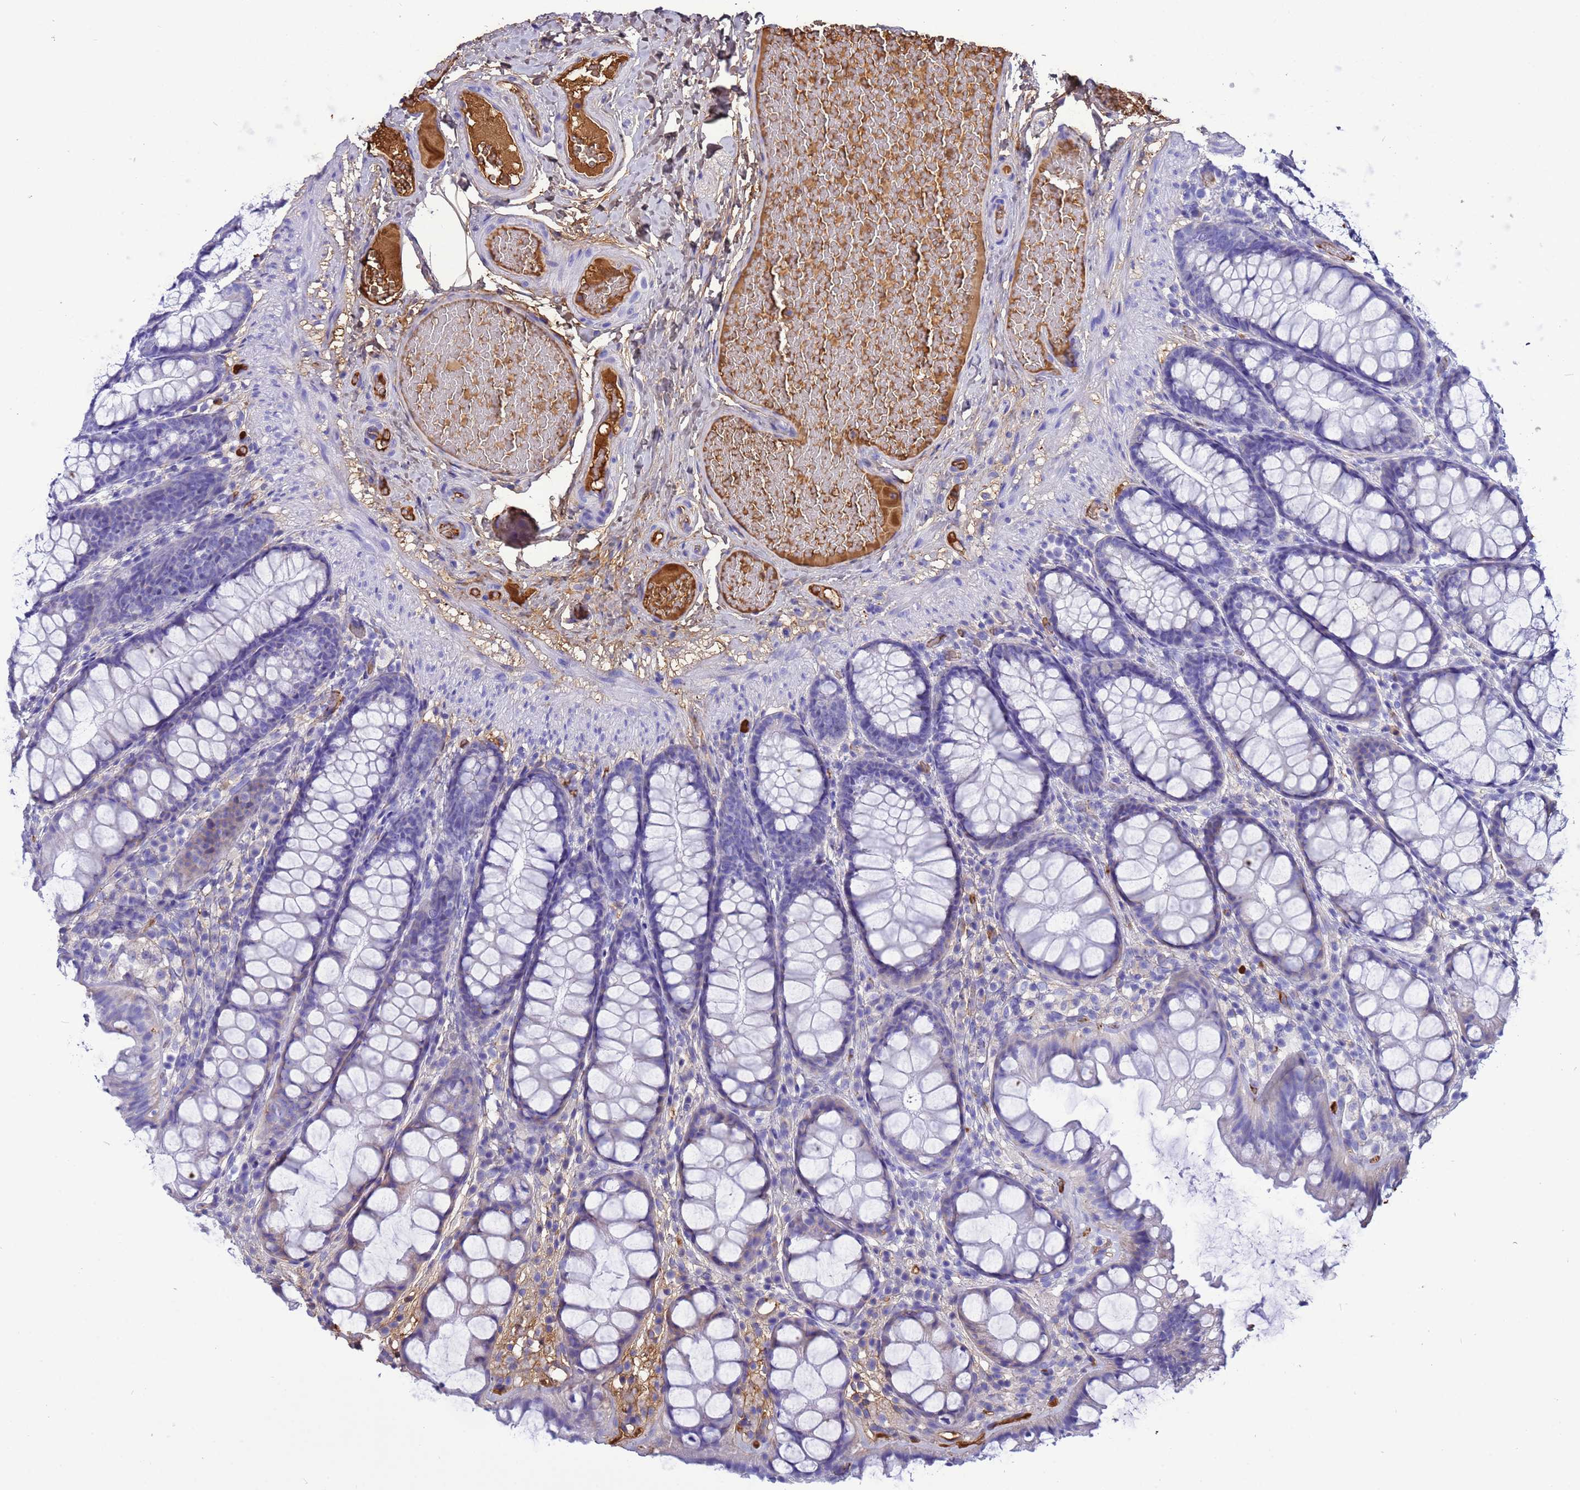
{"staining": {"intensity": "moderate", "quantity": ">75%", "location": "cytoplasmic/membranous"}, "tissue": "colon", "cell_type": "Endothelial cells", "image_type": "normal", "snomed": [{"axis": "morphology", "description": "Normal tissue, NOS"}, {"axis": "topography", "description": "Colon"}], "caption": "Brown immunohistochemical staining in unremarkable human colon displays moderate cytoplasmic/membranous positivity in approximately >75% of endothelial cells.", "gene": "H1", "patient": {"sex": "male", "age": 47}}